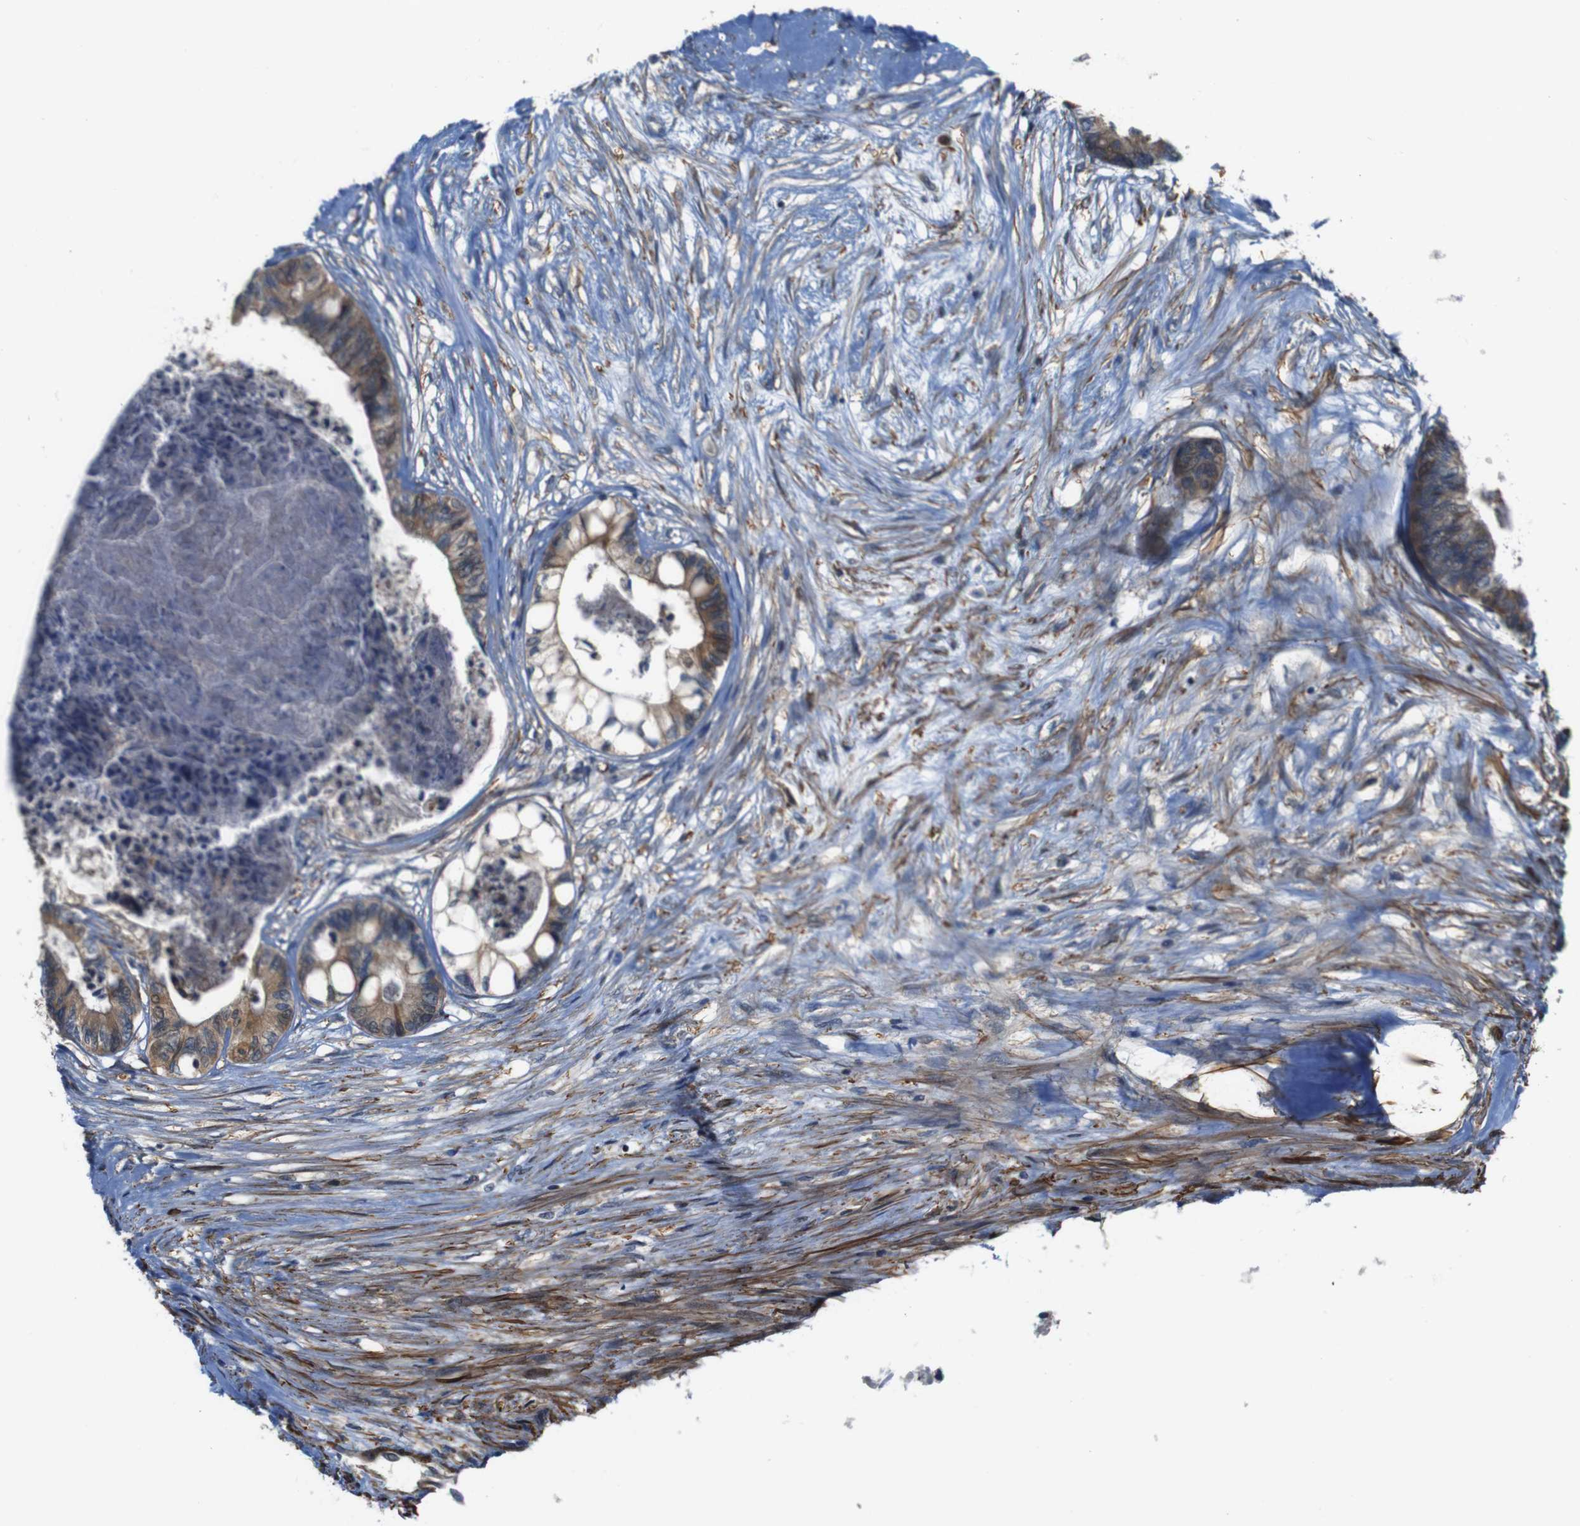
{"staining": {"intensity": "weak", "quantity": ">75%", "location": "cytoplasmic/membranous,nuclear"}, "tissue": "colorectal cancer", "cell_type": "Tumor cells", "image_type": "cancer", "snomed": [{"axis": "morphology", "description": "Adenocarcinoma, NOS"}, {"axis": "topography", "description": "Rectum"}], "caption": "High-magnification brightfield microscopy of colorectal adenocarcinoma stained with DAB (brown) and counterstained with hematoxylin (blue). tumor cells exhibit weak cytoplasmic/membranous and nuclear positivity is appreciated in about>75% of cells.", "gene": "GGT7", "patient": {"sex": "male", "age": 63}}